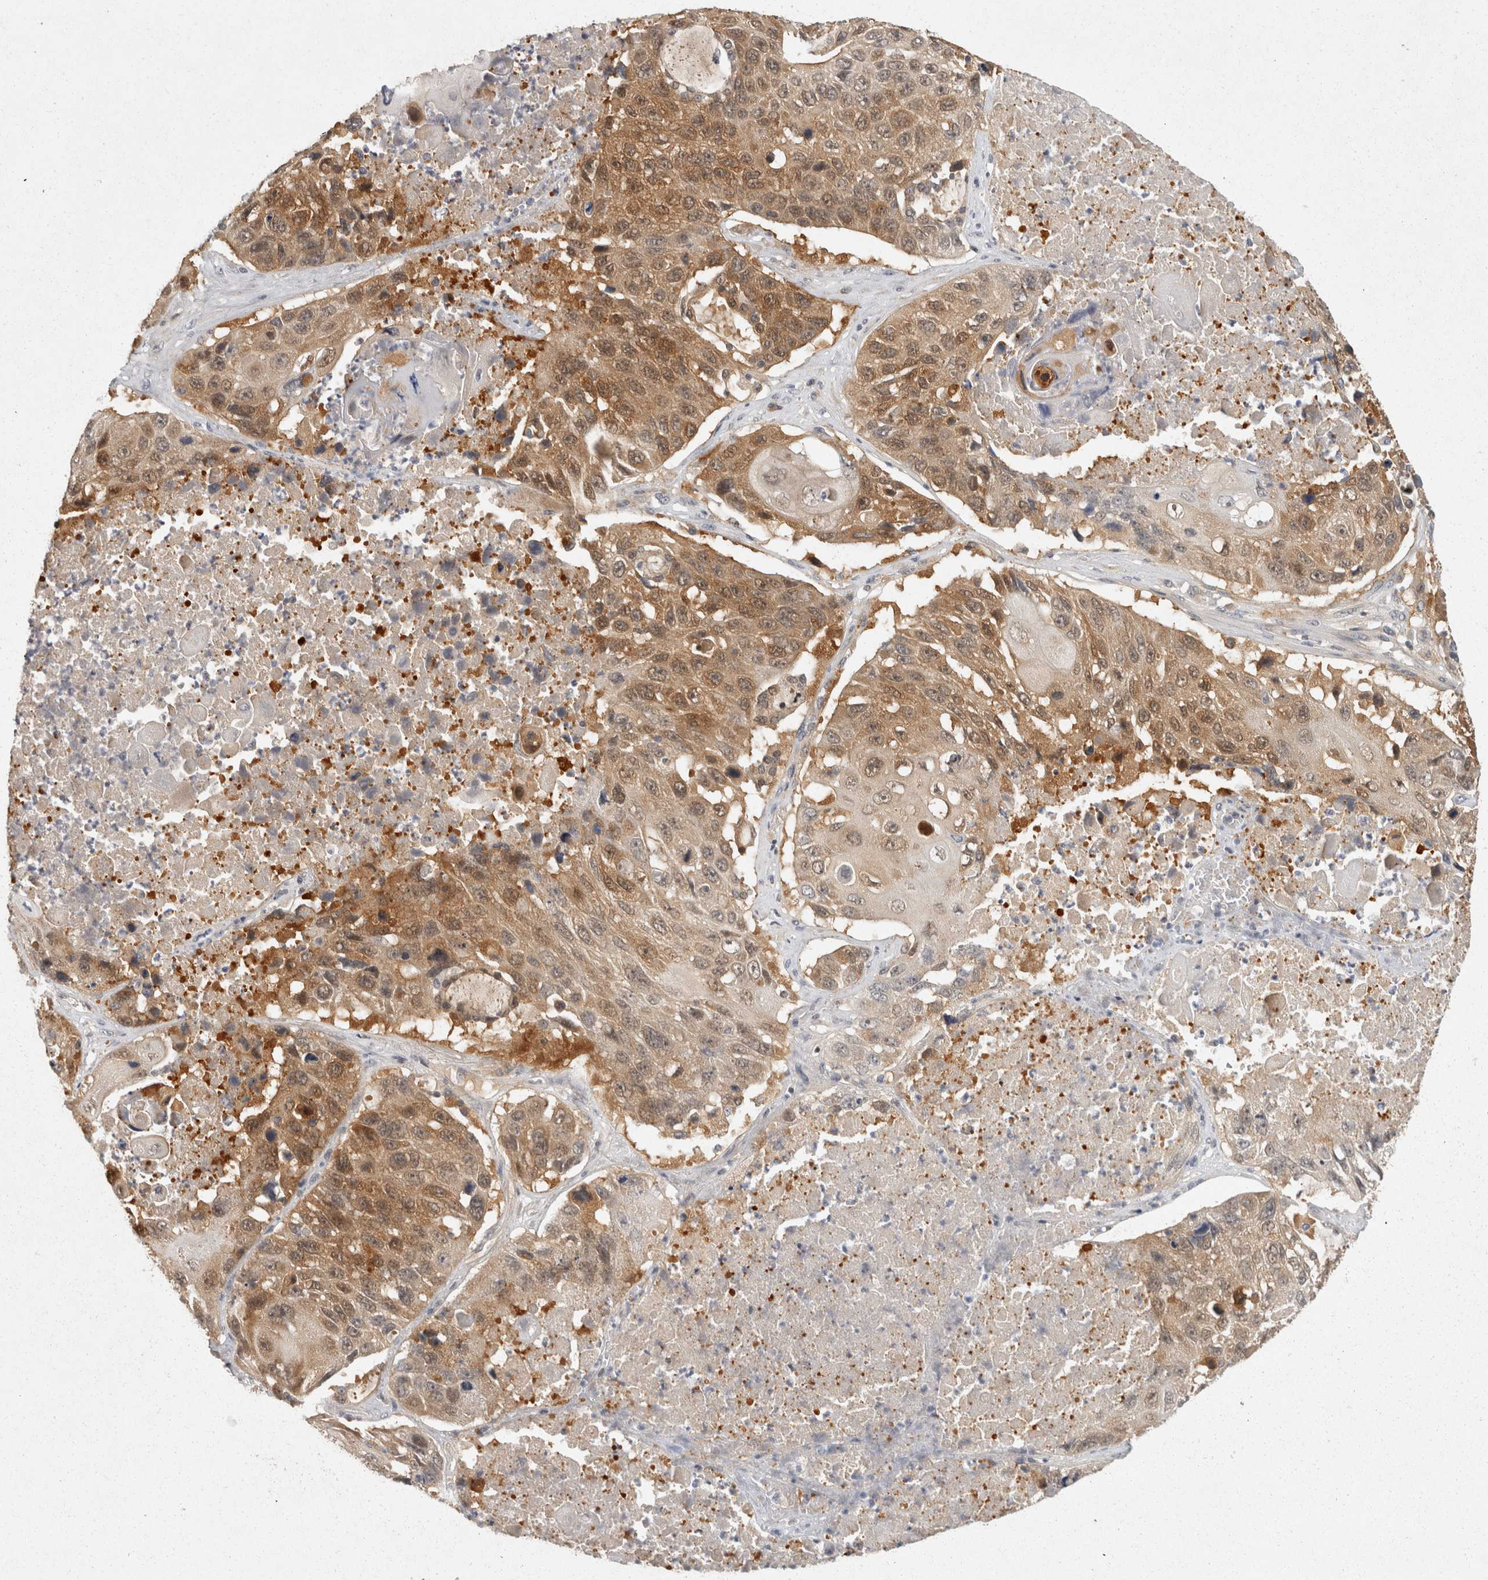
{"staining": {"intensity": "moderate", "quantity": ">75%", "location": "cytoplasmic/membranous"}, "tissue": "lung cancer", "cell_type": "Tumor cells", "image_type": "cancer", "snomed": [{"axis": "morphology", "description": "Squamous cell carcinoma, NOS"}, {"axis": "topography", "description": "Lung"}], "caption": "Human squamous cell carcinoma (lung) stained with a brown dye demonstrates moderate cytoplasmic/membranous positive staining in about >75% of tumor cells.", "gene": "ACAT2", "patient": {"sex": "male", "age": 61}}